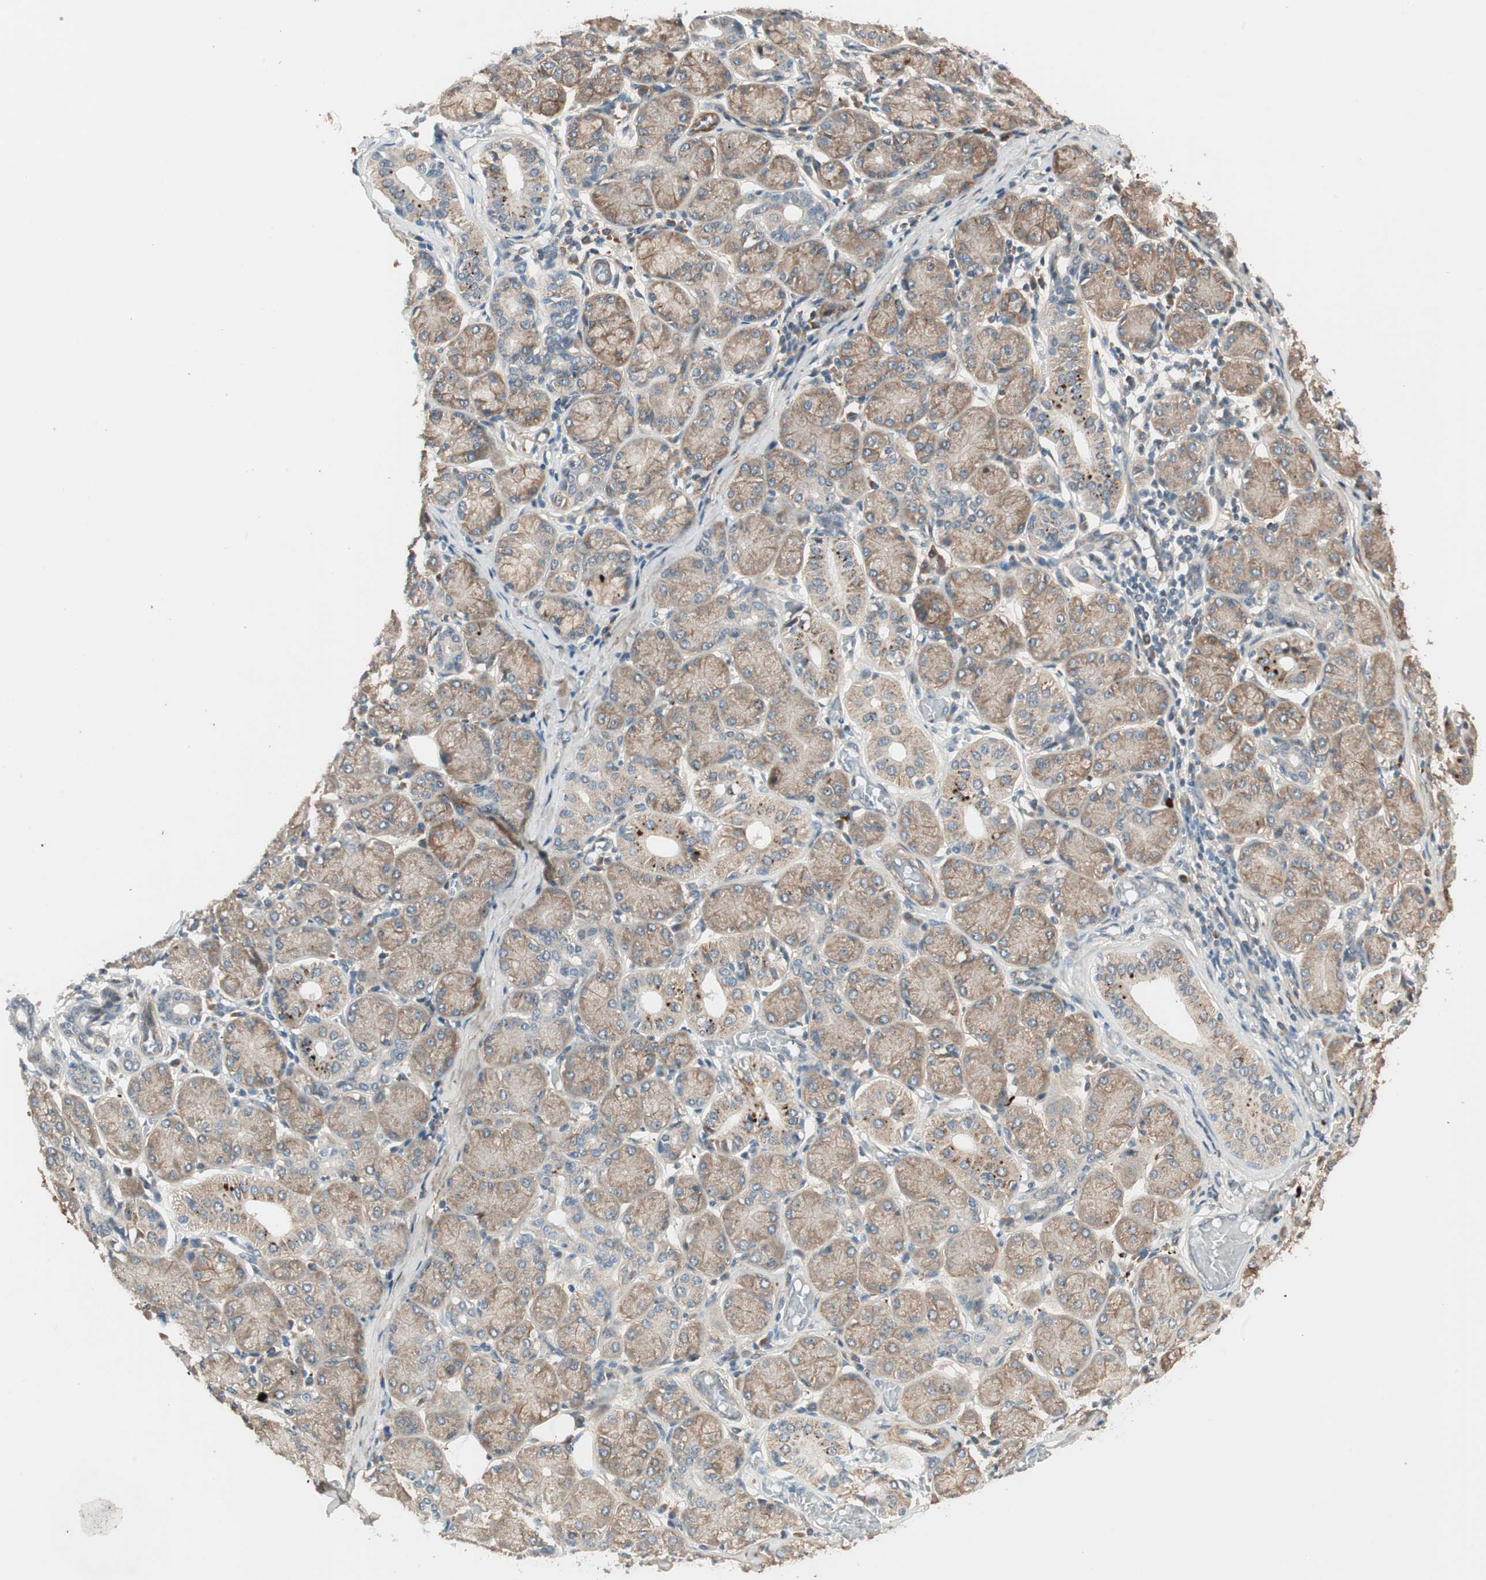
{"staining": {"intensity": "moderate", "quantity": ">75%", "location": "cytoplasmic/membranous,nuclear"}, "tissue": "salivary gland", "cell_type": "Glandular cells", "image_type": "normal", "snomed": [{"axis": "morphology", "description": "Normal tissue, NOS"}, {"axis": "topography", "description": "Salivary gland"}], "caption": "IHC (DAB (3,3'-diaminobenzidine)) staining of benign salivary gland displays moderate cytoplasmic/membranous,nuclear protein expression in approximately >75% of glandular cells.", "gene": "EPHA6", "patient": {"sex": "female", "age": 24}}